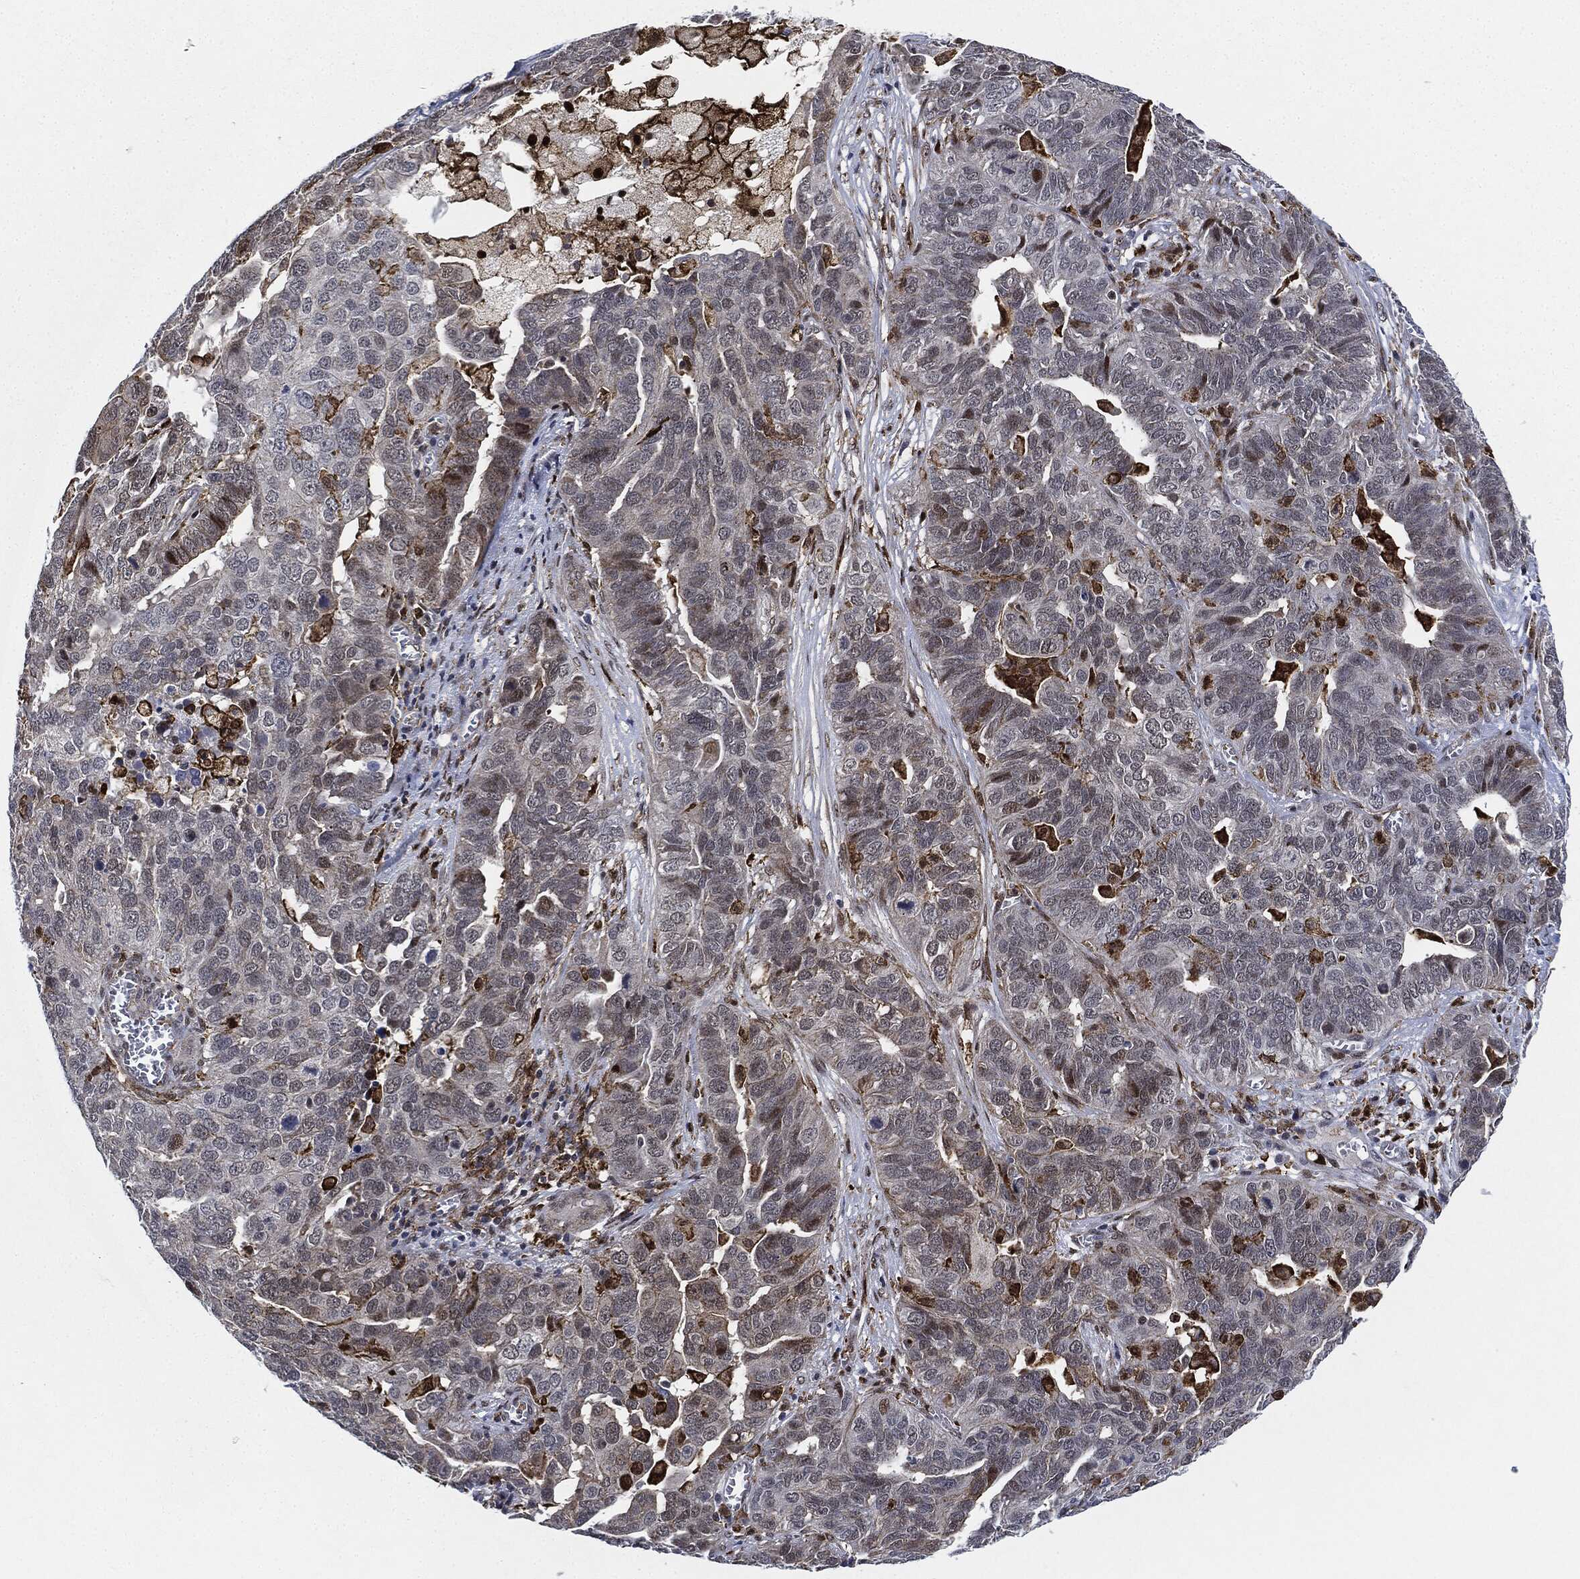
{"staining": {"intensity": "negative", "quantity": "none", "location": "none"}, "tissue": "ovarian cancer", "cell_type": "Tumor cells", "image_type": "cancer", "snomed": [{"axis": "morphology", "description": "Carcinoma, endometroid"}, {"axis": "topography", "description": "Soft tissue"}, {"axis": "topography", "description": "Ovary"}], "caption": "The image displays no staining of tumor cells in endometroid carcinoma (ovarian).", "gene": "NANOS3", "patient": {"sex": "female", "age": 52}}